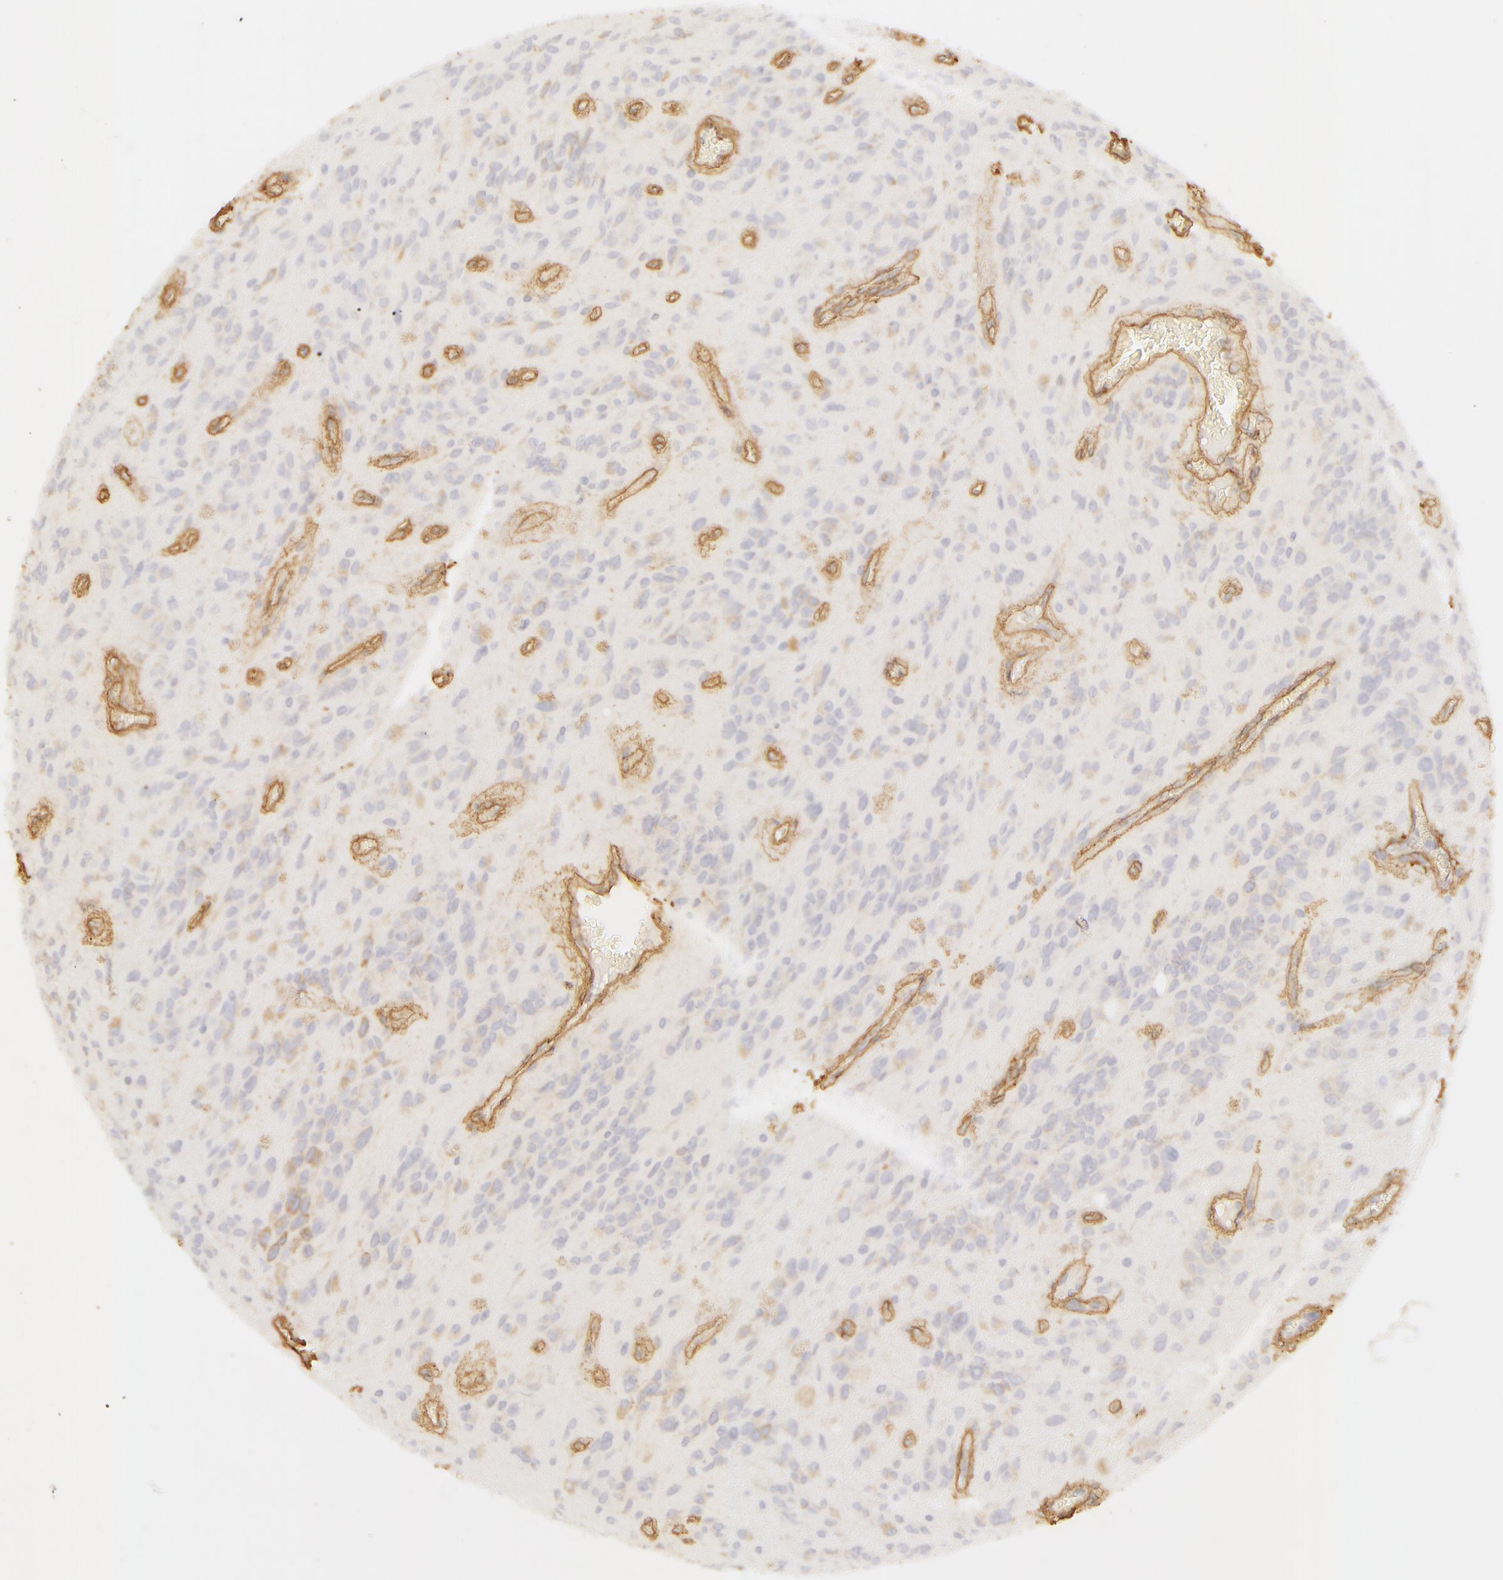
{"staining": {"intensity": "weak", "quantity": "25%-75%", "location": "cytoplasmic/membranous"}, "tissue": "glioma", "cell_type": "Tumor cells", "image_type": "cancer", "snomed": [{"axis": "morphology", "description": "Glioma, malignant, Low grade"}, {"axis": "topography", "description": "Brain"}], "caption": "Protein staining reveals weak cytoplasmic/membranous expression in about 25%-75% of tumor cells in glioma.", "gene": "COL4A1", "patient": {"sex": "female", "age": 15}}